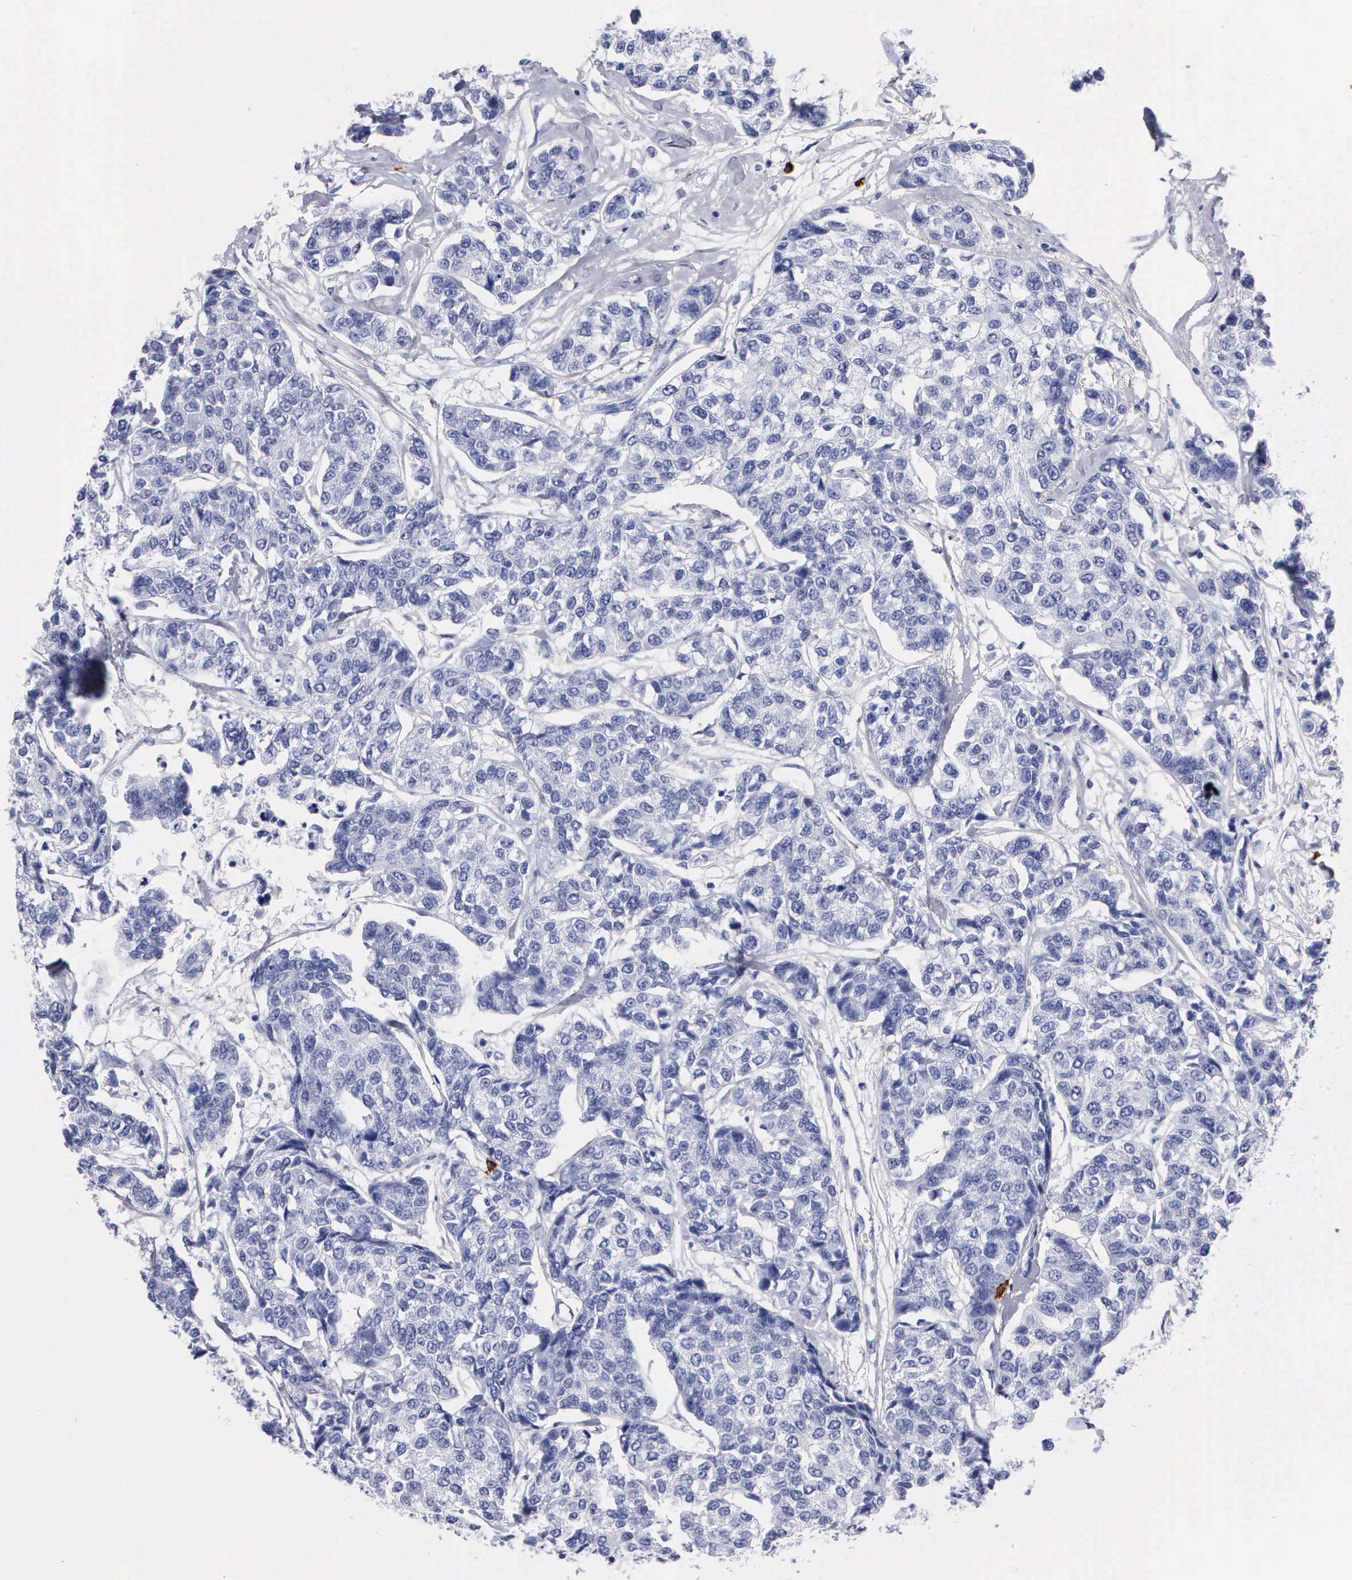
{"staining": {"intensity": "negative", "quantity": "none", "location": "none"}, "tissue": "breast cancer", "cell_type": "Tumor cells", "image_type": "cancer", "snomed": [{"axis": "morphology", "description": "Duct carcinoma"}, {"axis": "topography", "description": "Breast"}], "caption": "Immunohistochemistry (IHC) photomicrograph of neoplastic tissue: breast cancer stained with DAB exhibits no significant protein staining in tumor cells.", "gene": "CTSG", "patient": {"sex": "female", "age": 51}}